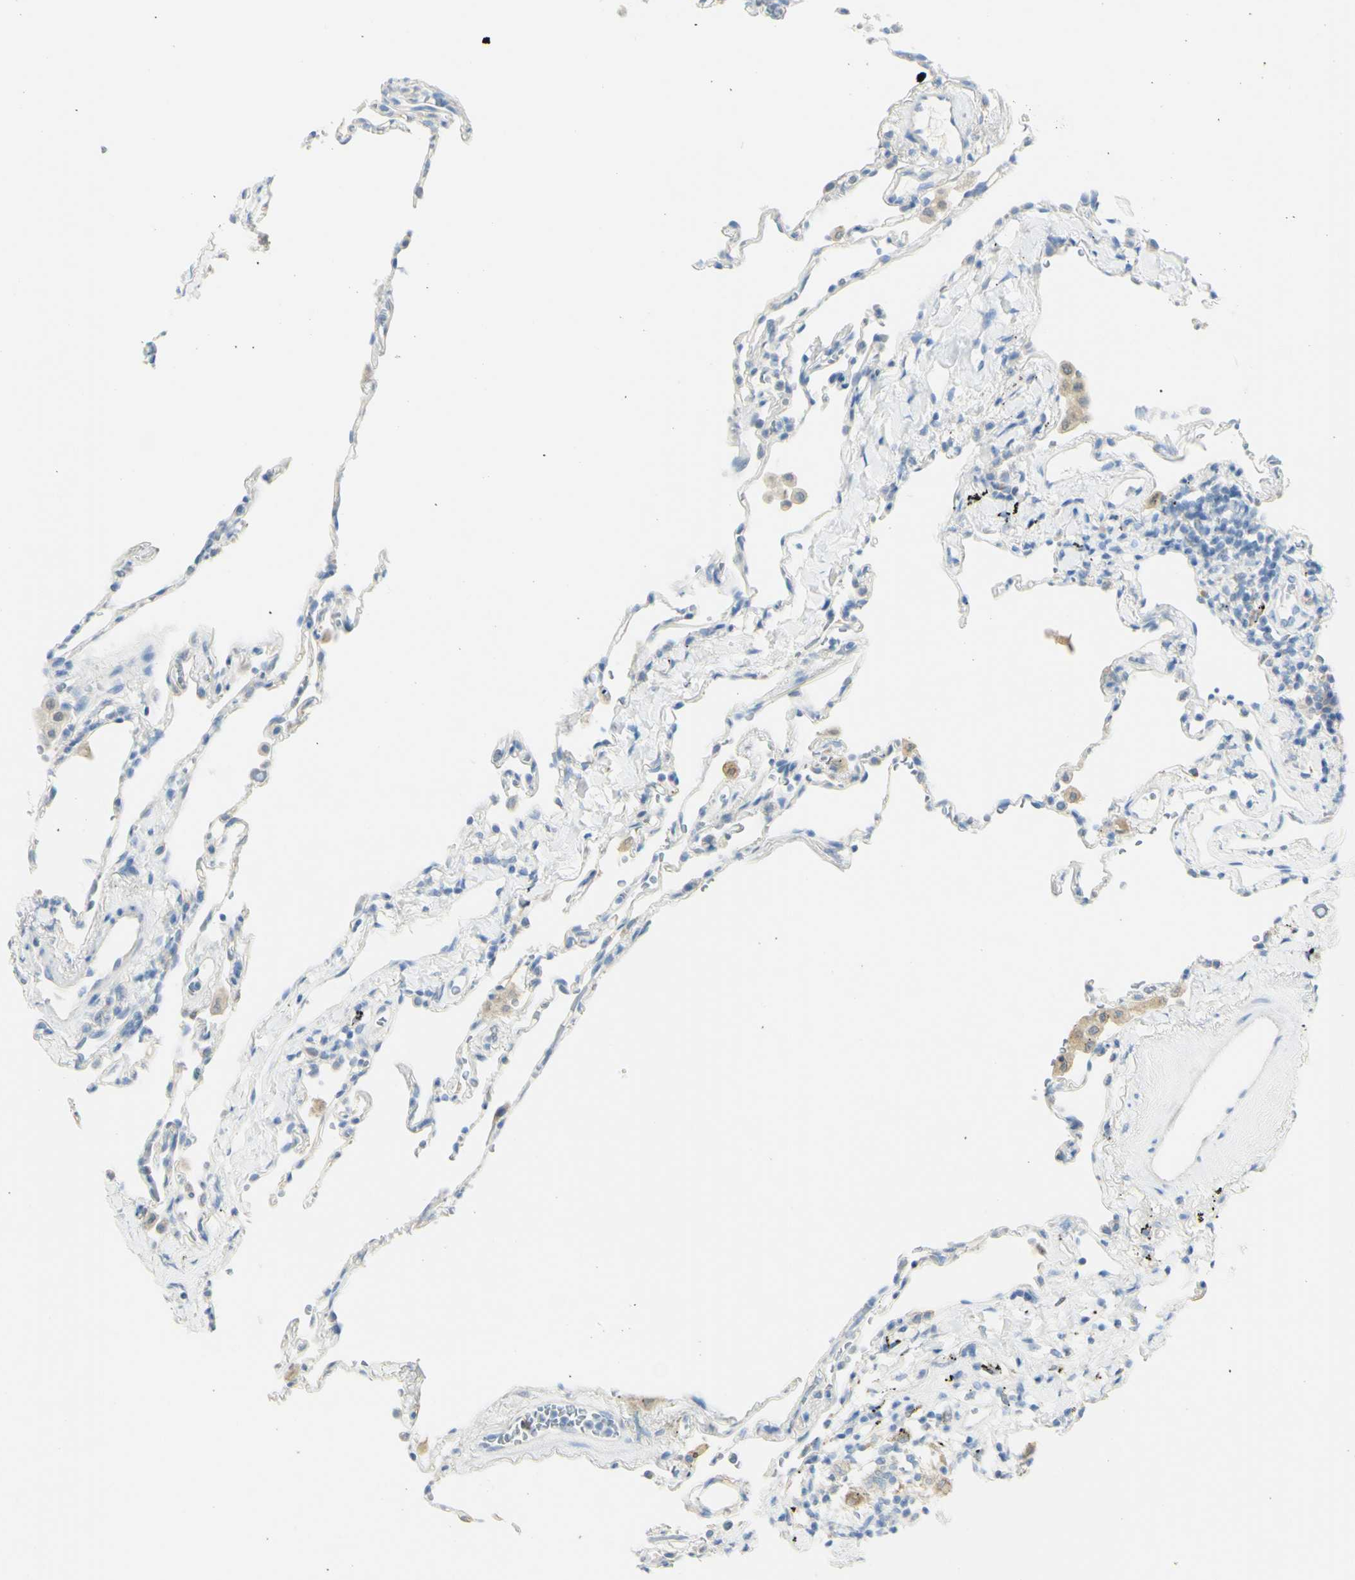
{"staining": {"intensity": "weak", "quantity": "<25%", "location": "cytoplasmic/membranous"}, "tissue": "lung", "cell_type": "Alveolar cells", "image_type": "normal", "snomed": [{"axis": "morphology", "description": "Normal tissue, NOS"}, {"axis": "topography", "description": "Lung"}], "caption": "Protein analysis of unremarkable lung reveals no significant staining in alveolar cells.", "gene": "TSPAN1", "patient": {"sex": "male", "age": 59}}